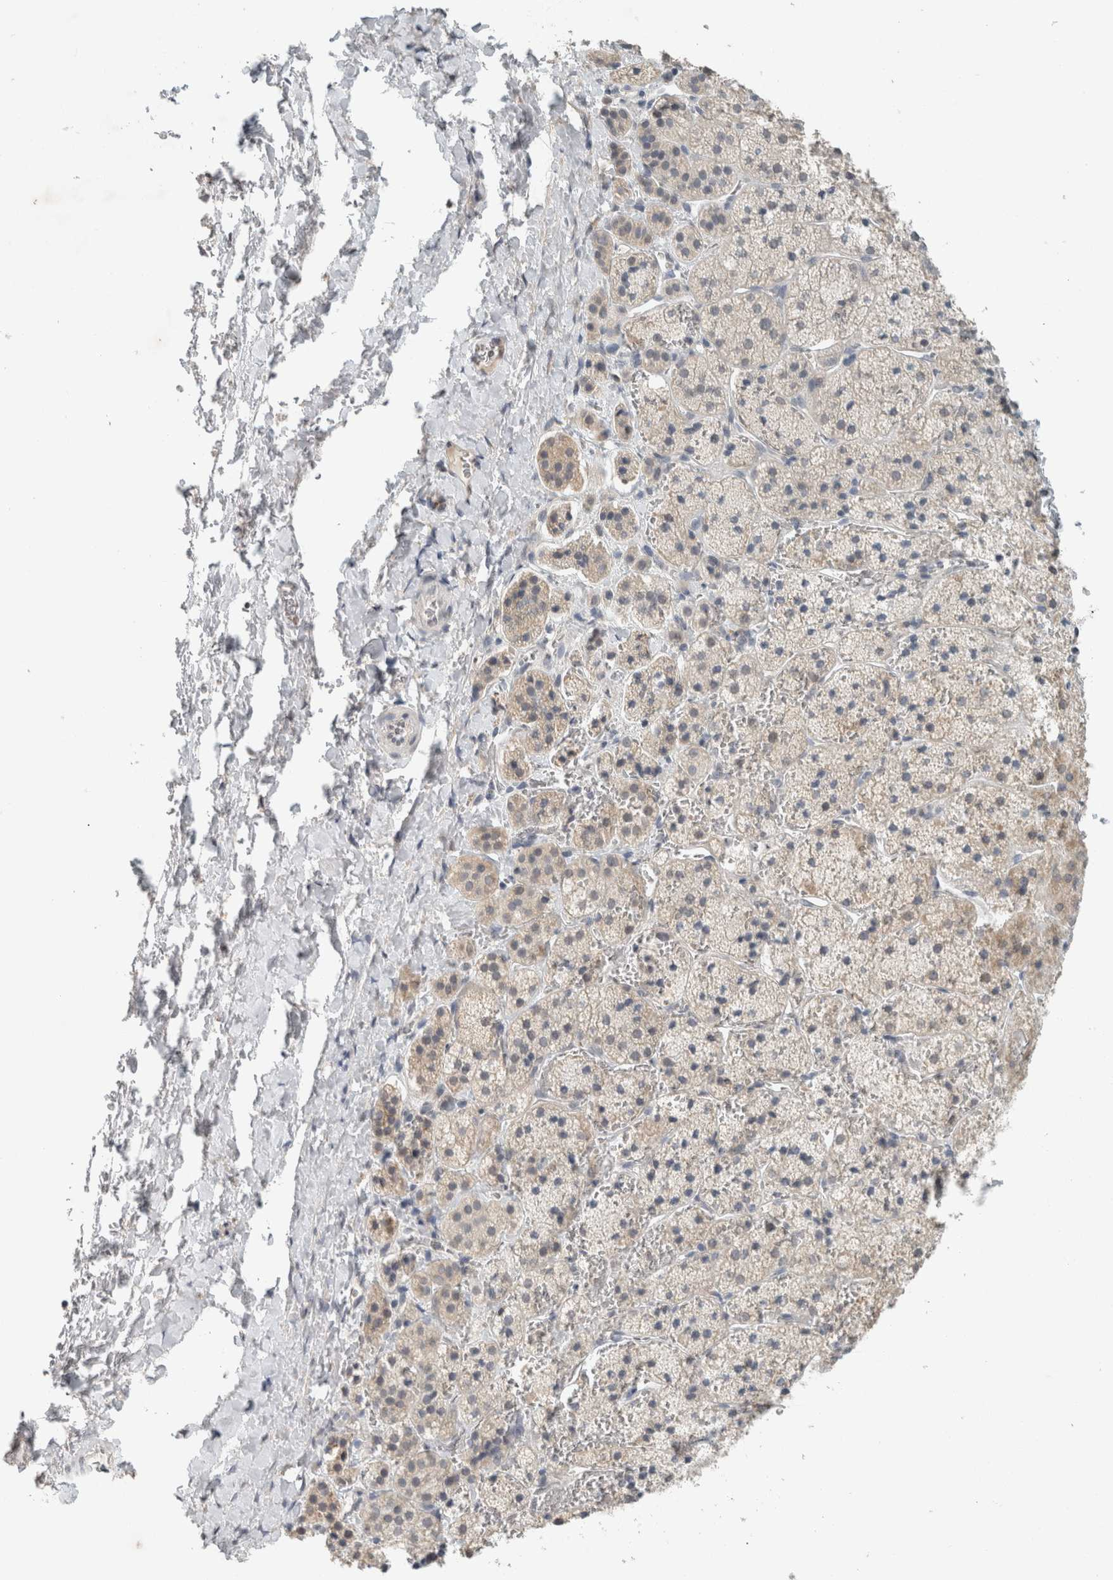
{"staining": {"intensity": "weak", "quantity": "<25%", "location": "cytoplasmic/membranous"}, "tissue": "adrenal gland", "cell_type": "Glandular cells", "image_type": "normal", "snomed": [{"axis": "morphology", "description": "Normal tissue, NOS"}, {"axis": "topography", "description": "Adrenal gland"}], "caption": "Immunohistochemical staining of normal human adrenal gland exhibits no significant staining in glandular cells. (Stains: DAB (3,3'-diaminobenzidine) immunohistochemistry with hematoxylin counter stain, Microscopy: brightfield microscopy at high magnification).", "gene": "TRIT1", "patient": {"sex": "female", "age": 44}}